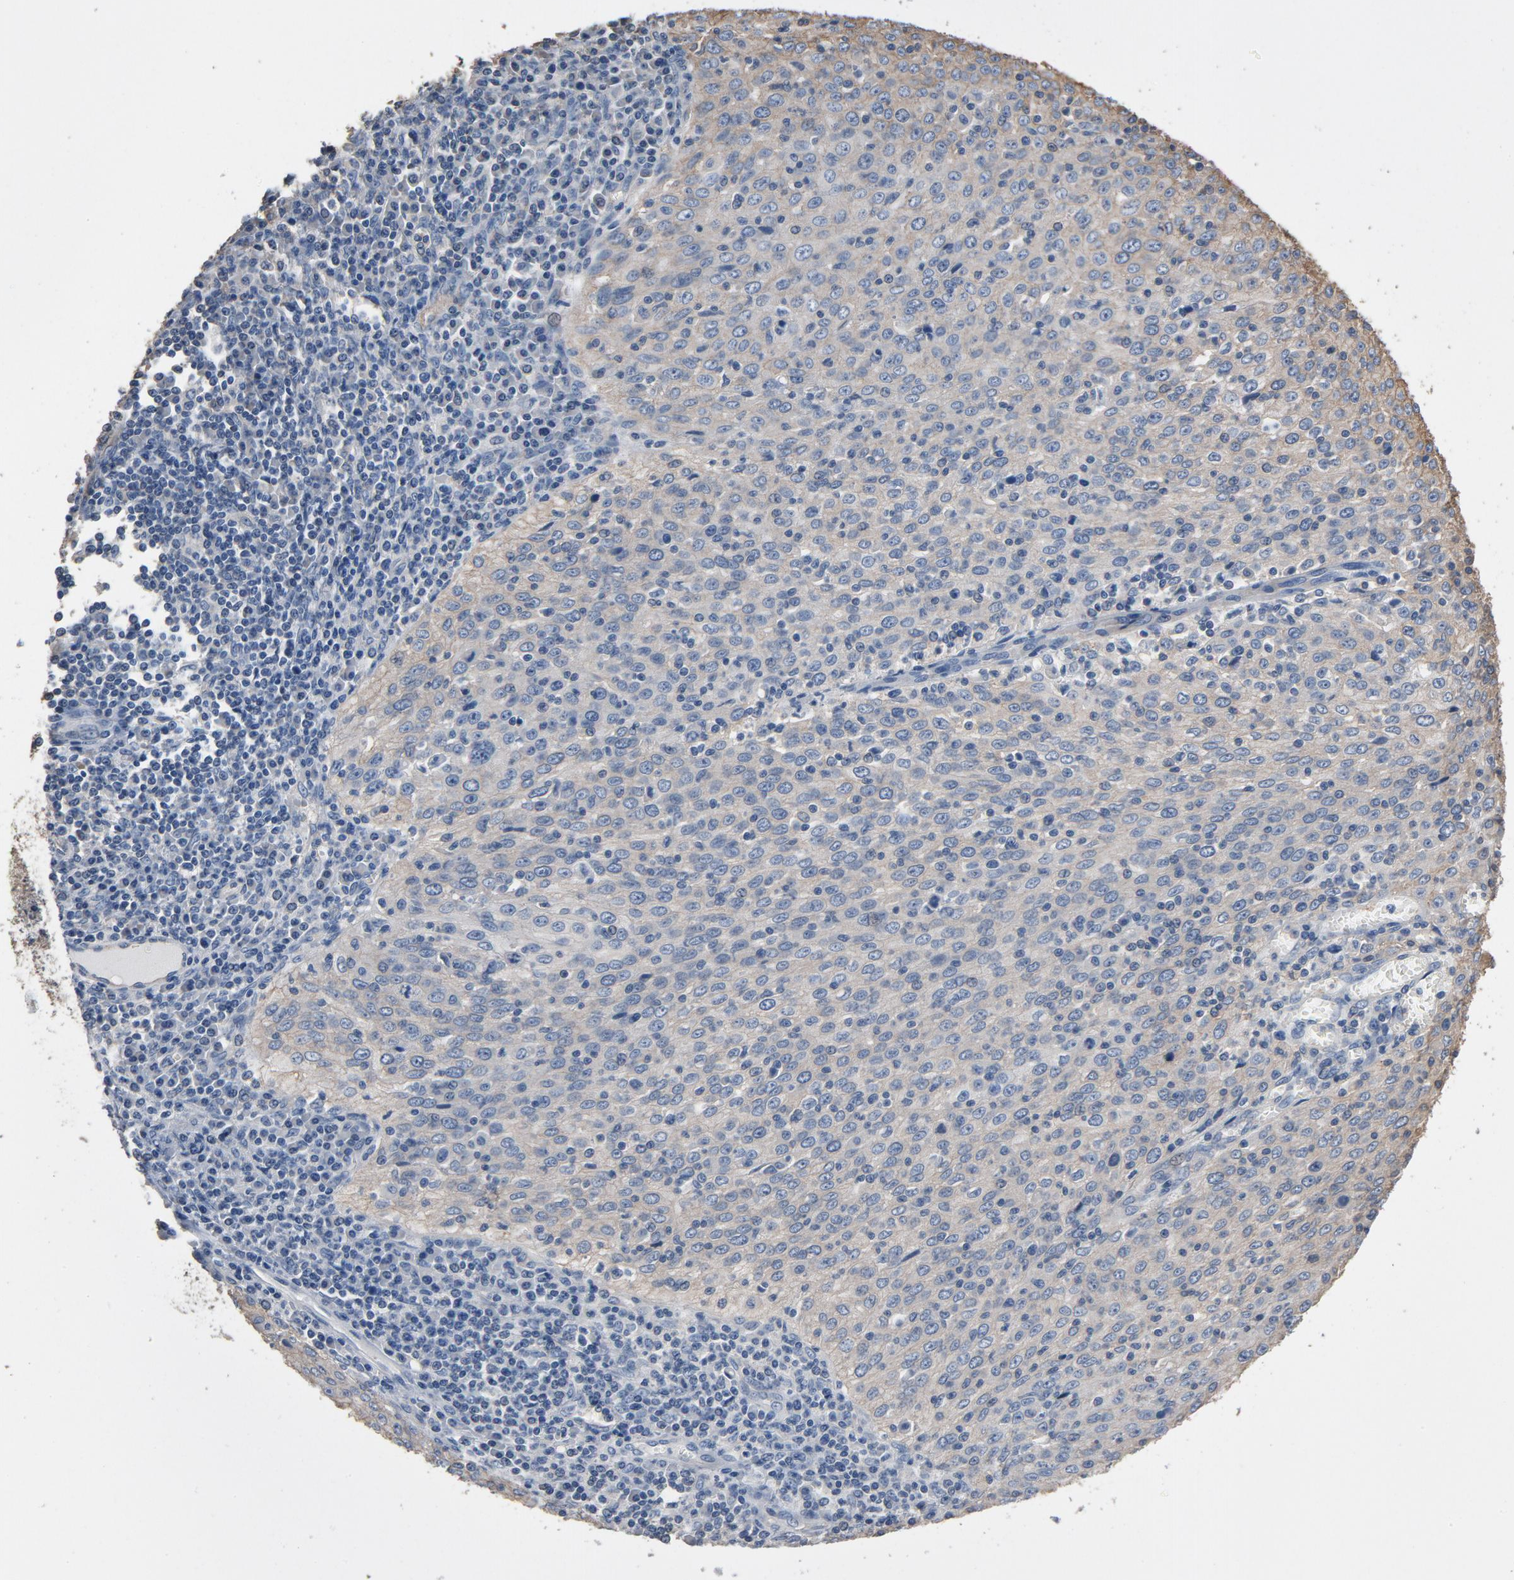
{"staining": {"intensity": "weak", "quantity": ">75%", "location": "cytoplasmic/membranous"}, "tissue": "cervical cancer", "cell_type": "Tumor cells", "image_type": "cancer", "snomed": [{"axis": "morphology", "description": "Squamous cell carcinoma, NOS"}, {"axis": "topography", "description": "Cervix"}], "caption": "Brown immunohistochemical staining in human cervical cancer exhibits weak cytoplasmic/membranous expression in about >75% of tumor cells.", "gene": "SOX6", "patient": {"sex": "female", "age": 27}}